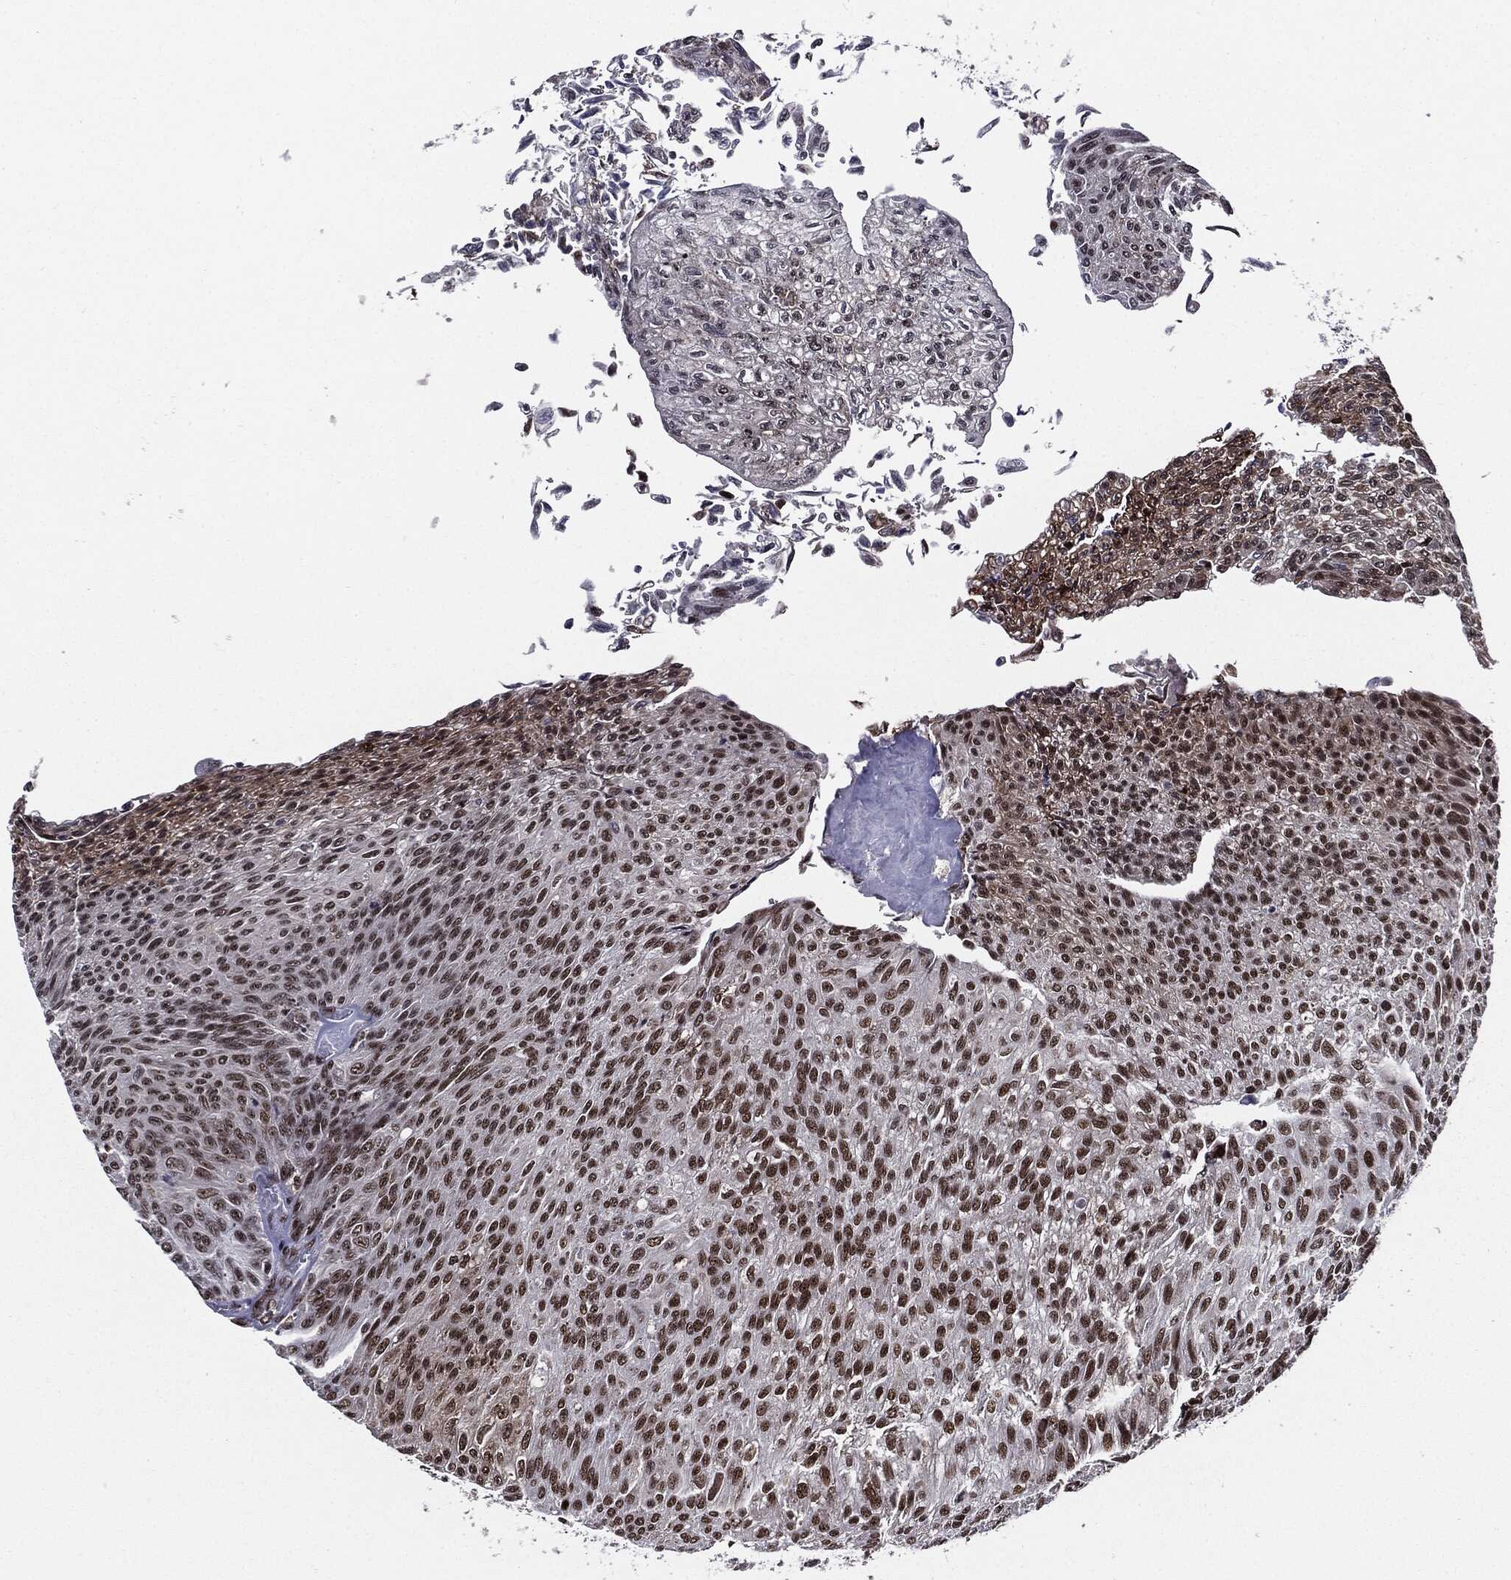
{"staining": {"intensity": "strong", "quantity": ">75%", "location": "nuclear"}, "tissue": "urothelial cancer", "cell_type": "Tumor cells", "image_type": "cancer", "snomed": [{"axis": "morphology", "description": "Urothelial carcinoma, Low grade"}, {"axis": "topography", "description": "Ureter, NOS"}, {"axis": "topography", "description": "Urinary bladder"}], "caption": "High-magnification brightfield microscopy of urothelial cancer stained with DAB (3,3'-diaminobenzidine) (brown) and counterstained with hematoxylin (blue). tumor cells exhibit strong nuclear expression is appreciated in about>75% of cells.", "gene": "ZFP91", "patient": {"sex": "male", "age": 78}}